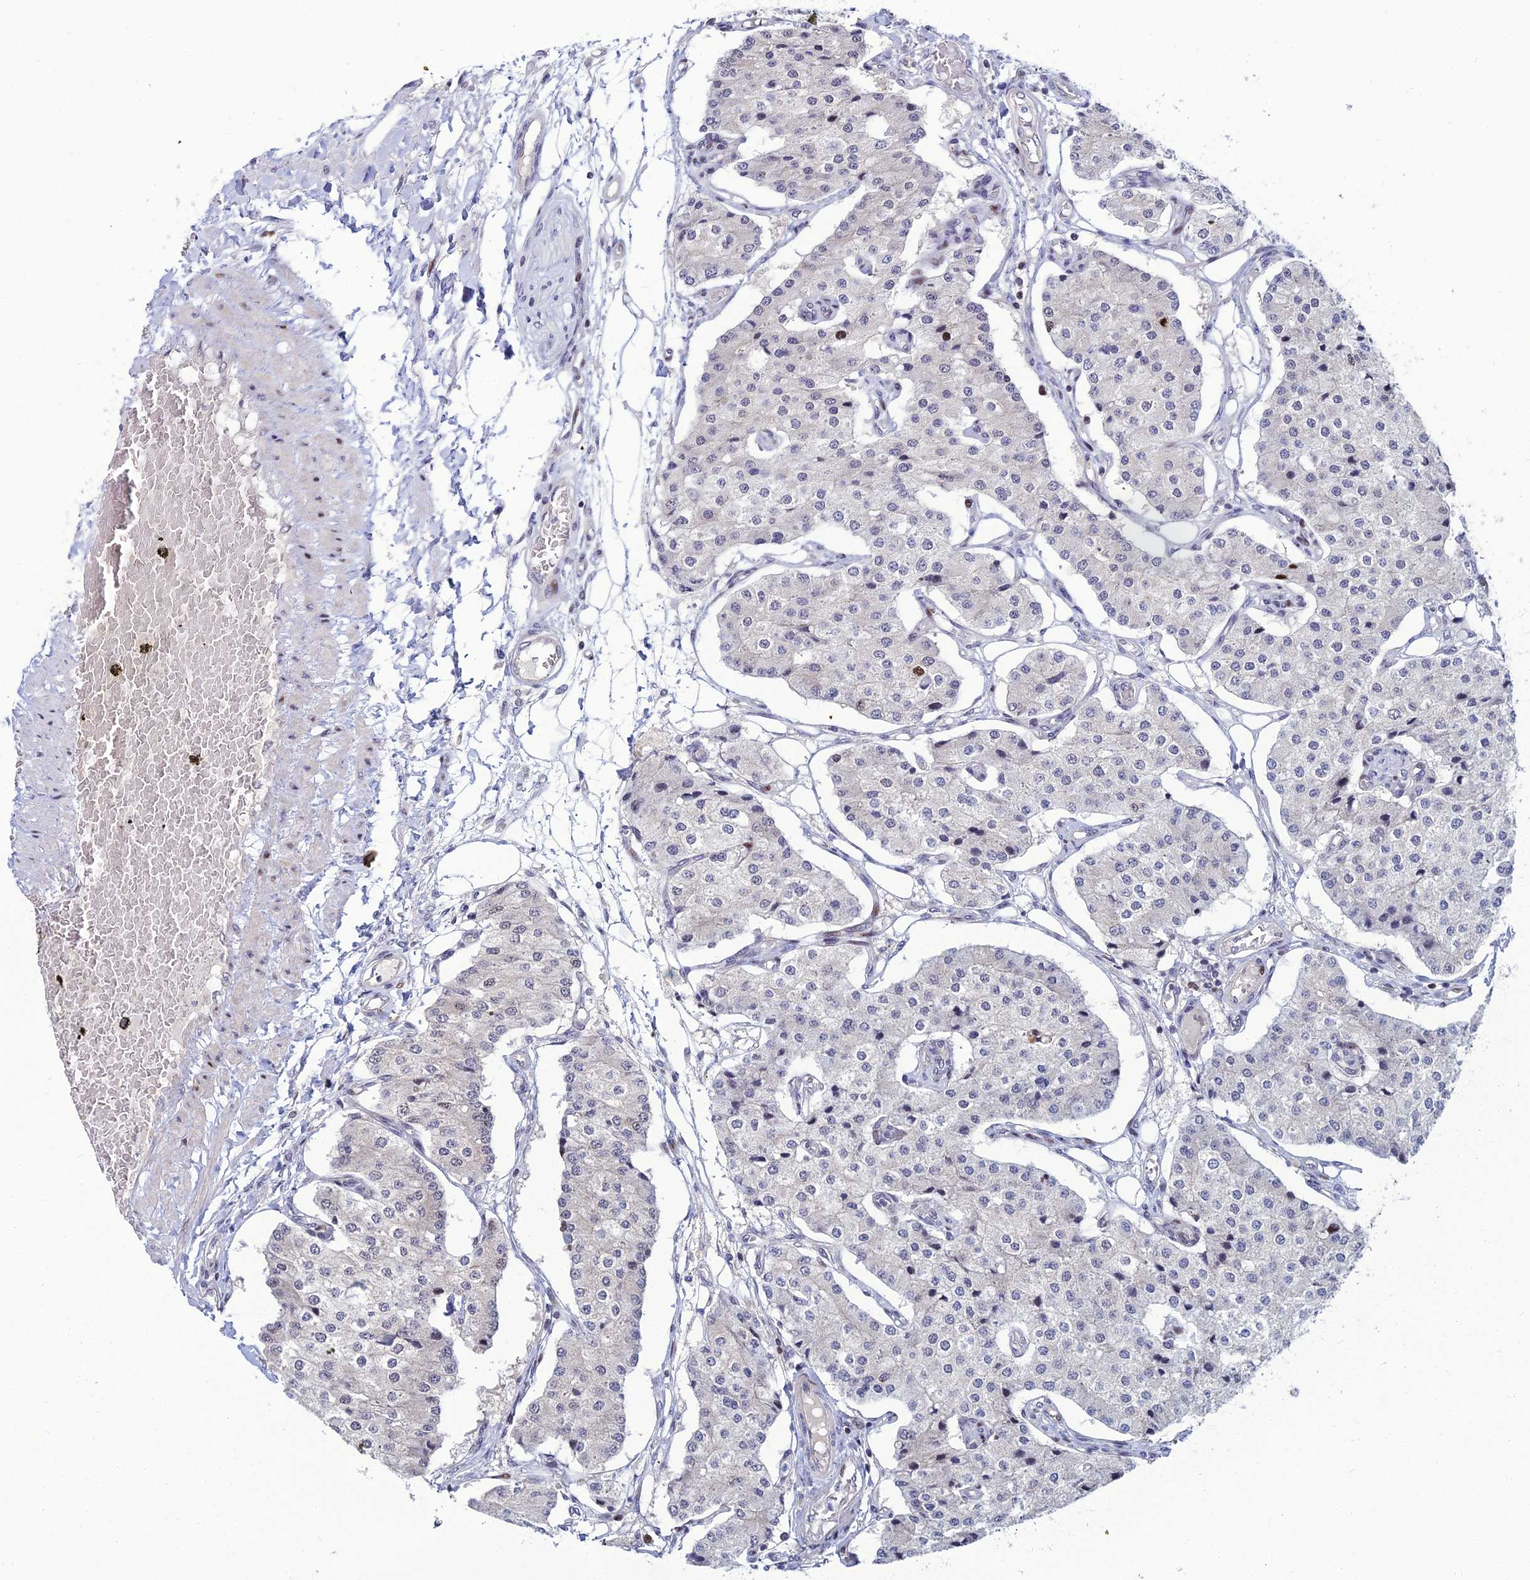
{"staining": {"intensity": "moderate", "quantity": "<25%", "location": "nuclear"}, "tissue": "carcinoid", "cell_type": "Tumor cells", "image_type": "cancer", "snomed": [{"axis": "morphology", "description": "Carcinoid, malignant, NOS"}, {"axis": "topography", "description": "Colon"}], "caption": "Carcinoid (malignant) stained for a protein displays moderate nuclear positivity in tumor cells.", "gene": "TAF9B", "patient": {"sex": "female", "age": 52}}